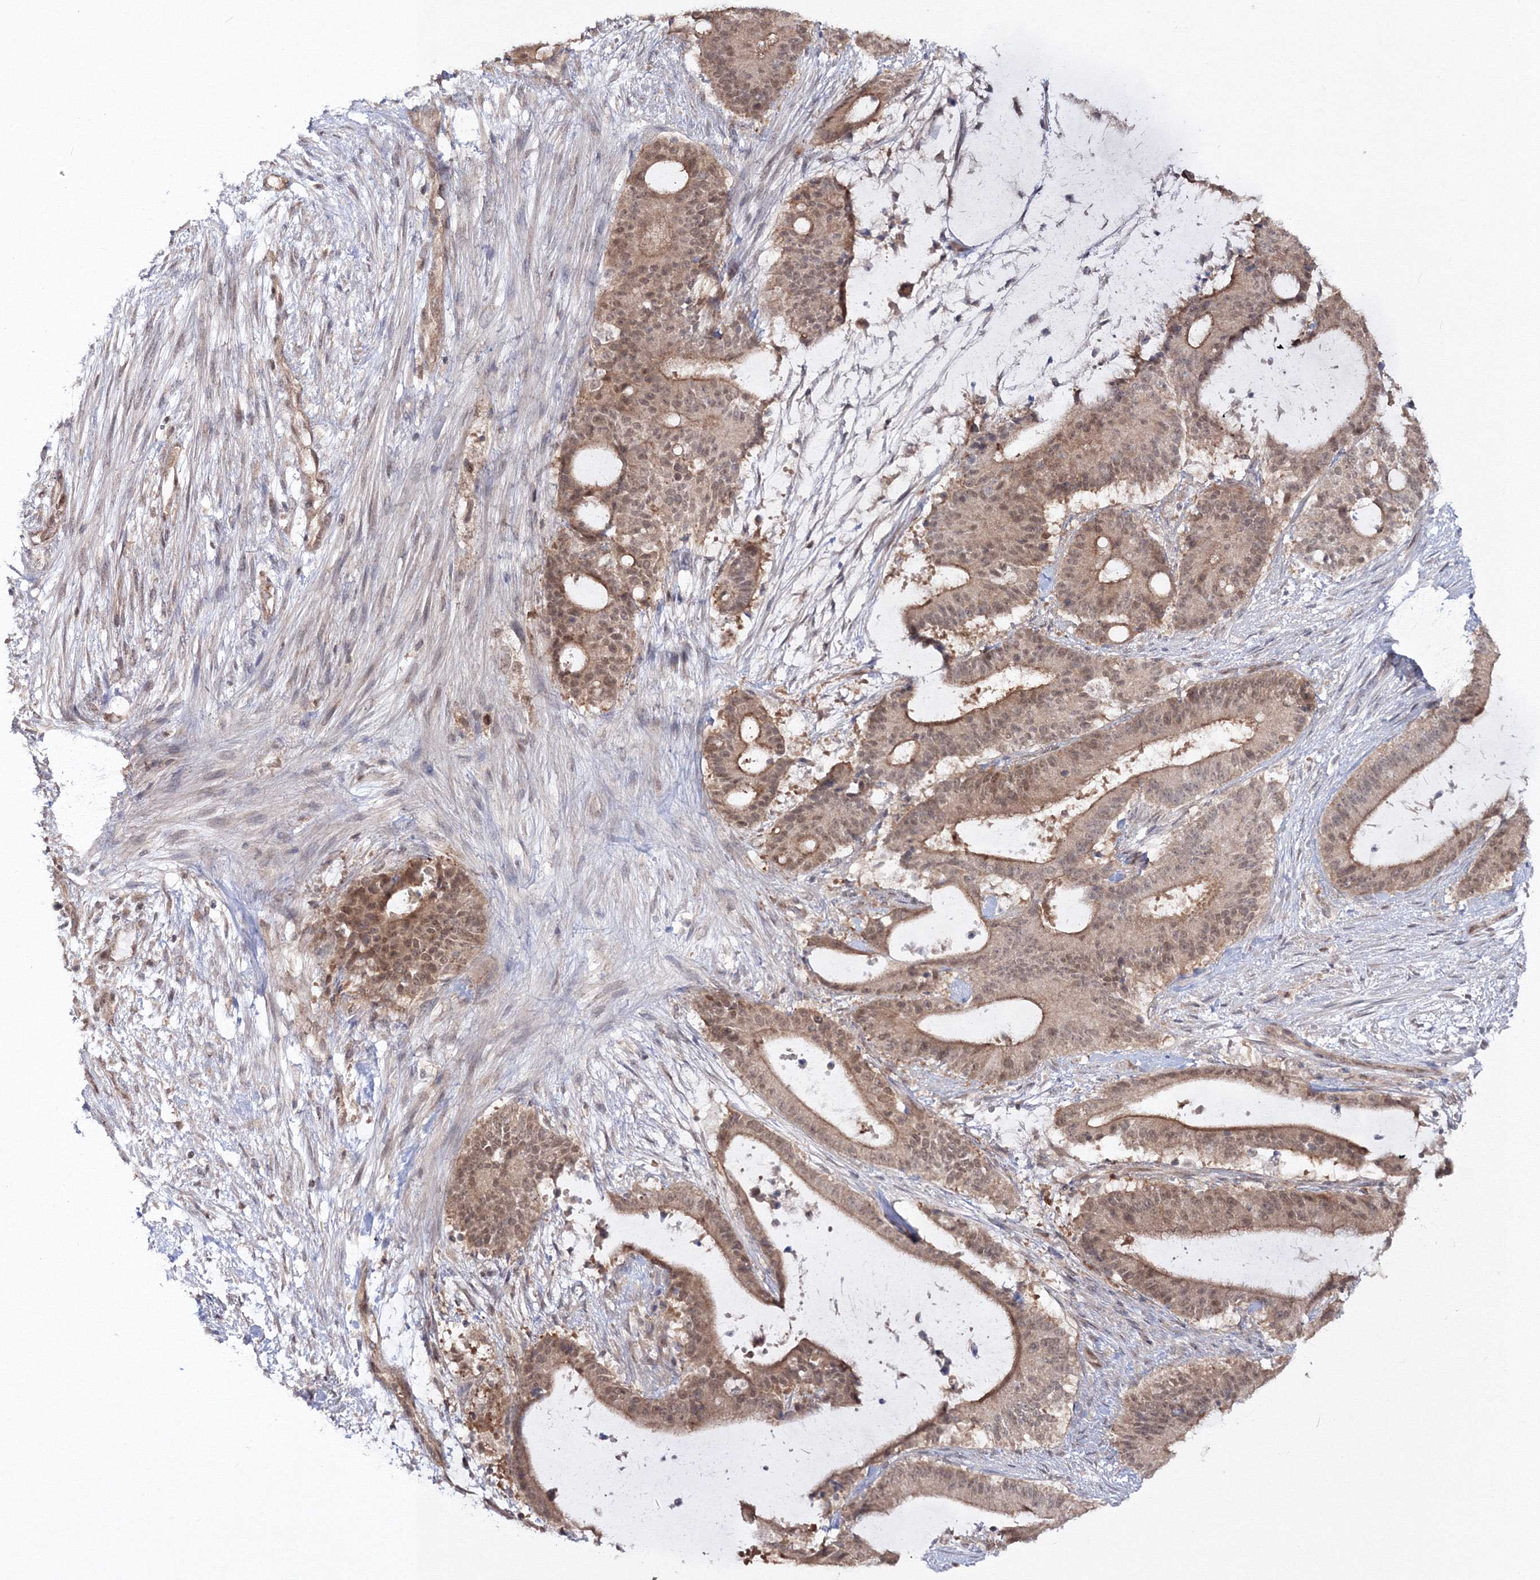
{"staining": {"intensity": "moderate", "quantity": ">75%", "location": "cytoplasmic/membranous,nuclear"}, "tissue": "liver cancer", "cell_type": "Tumor cells", "image_type": "cancer", "snomed": [{"axis": "morphology", "description": "Normal tissue, NOS"}, {"axis": "morphology", "description": "Cholangiocarcinoma"}, {"axis": "topography", "description": "Liver"}, {"axis": "topography", "description": "Peripheral nerve tissue"}], "caption": "Protein expression analysis of liver cancer (cholangiocarcinoma) demonstrates moderate cytoplasmic/membranous and nuclear positivity in about >75% of tumor cells.", "gene": "ZFAND6", "patient": {"sex": "female", "age": 73}}